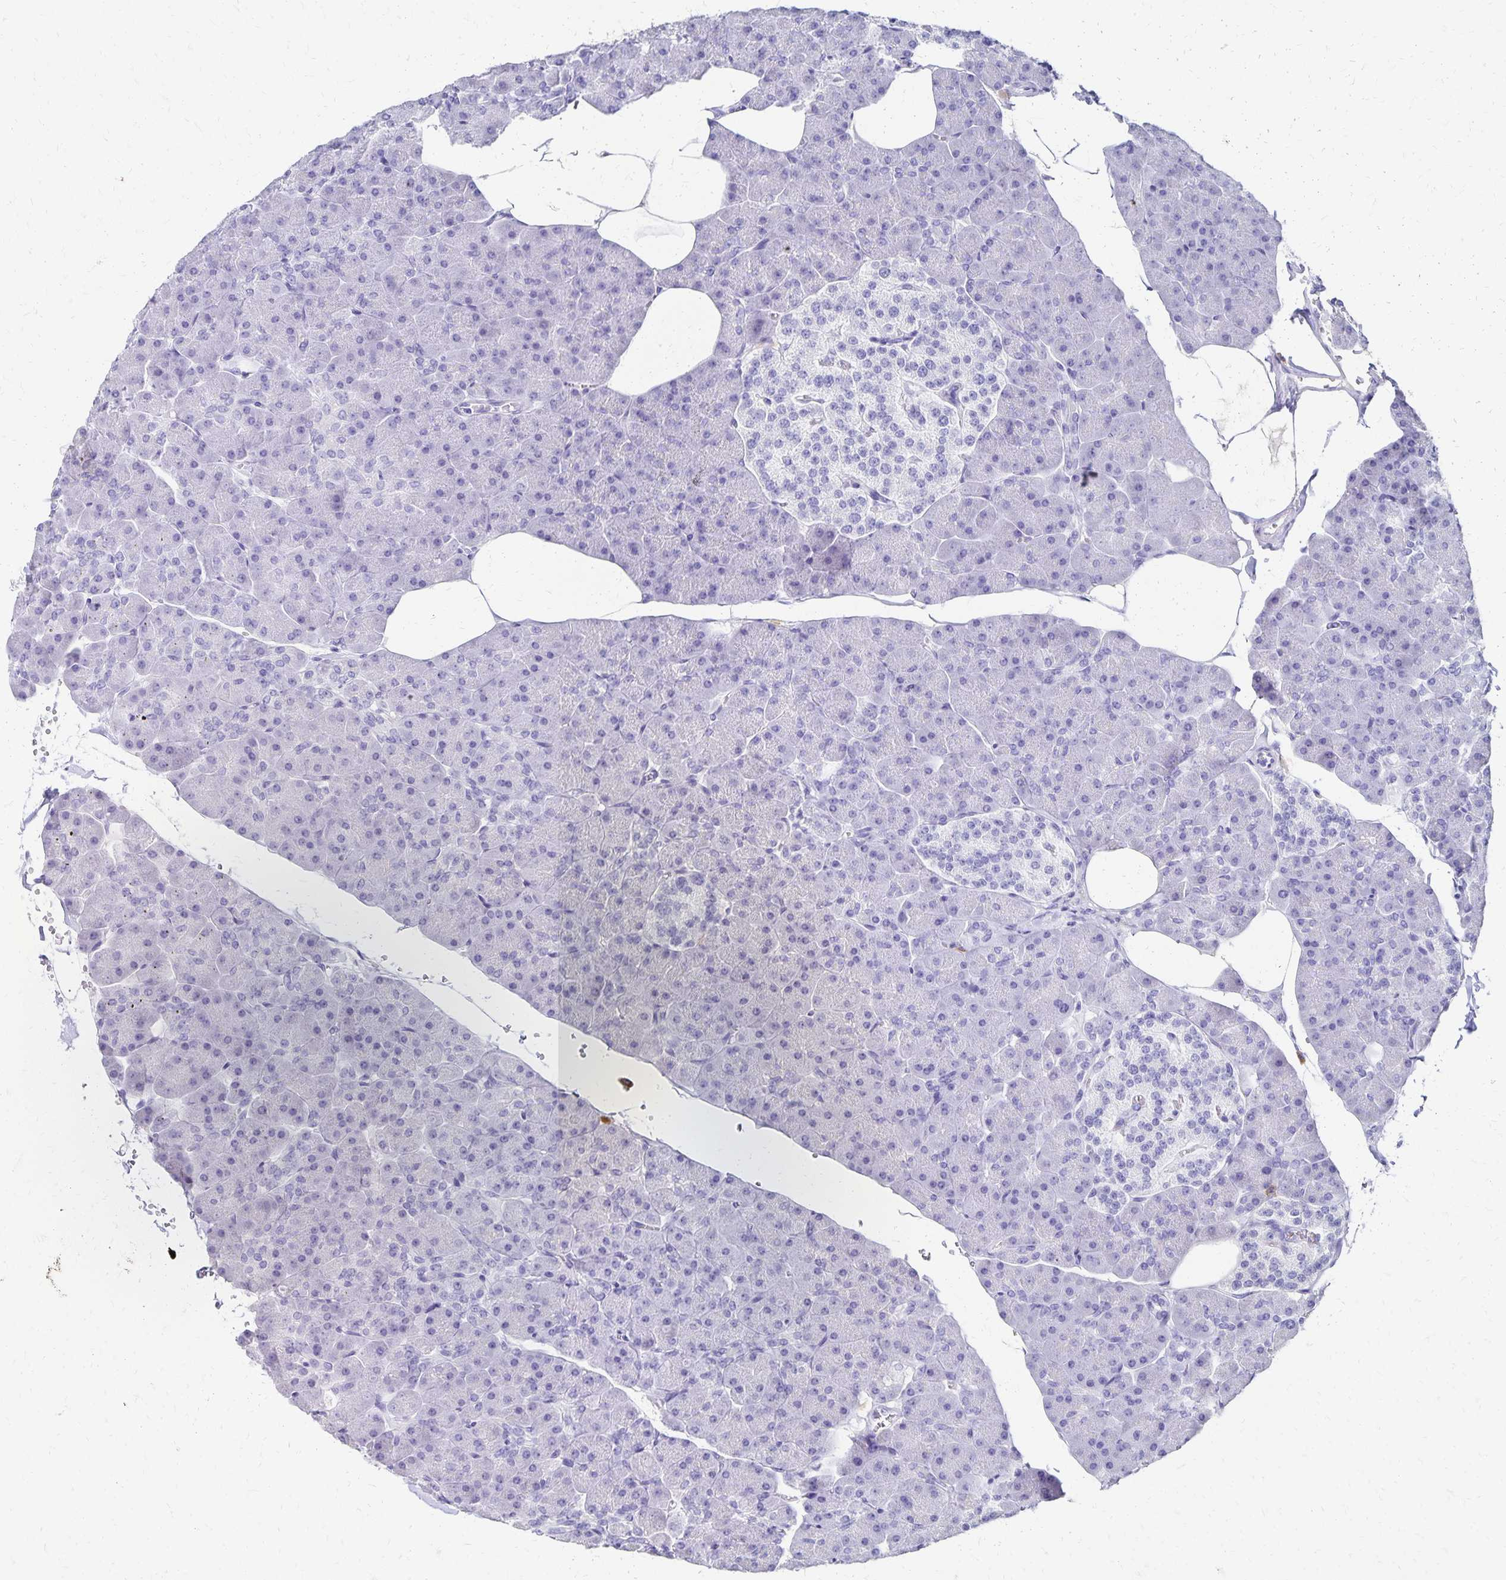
{"staining": {"intensity": "negative", "quantity": "none", "location": "none"}, "tissue": "pancreas", "cell_type": "Exocrine glandular cells", "image_type": "normal", "snomed": [{"axis": "morphology", "description": "Normal tissue, NOS"}, {"axis": "topography", "description": "Pancreas"}], "caption": "There is no significant positivity in exocrine glandular cells of pancreas. The staining was performed using DAB (3,3'-diaminobenzidine) to visualize the protein expression in brown, while the nuclei were stained in blue with hematoxylin (Magnification: 20x).", "gene": "DYNLT4", "patient": {"sex": "male", "age": 35}}